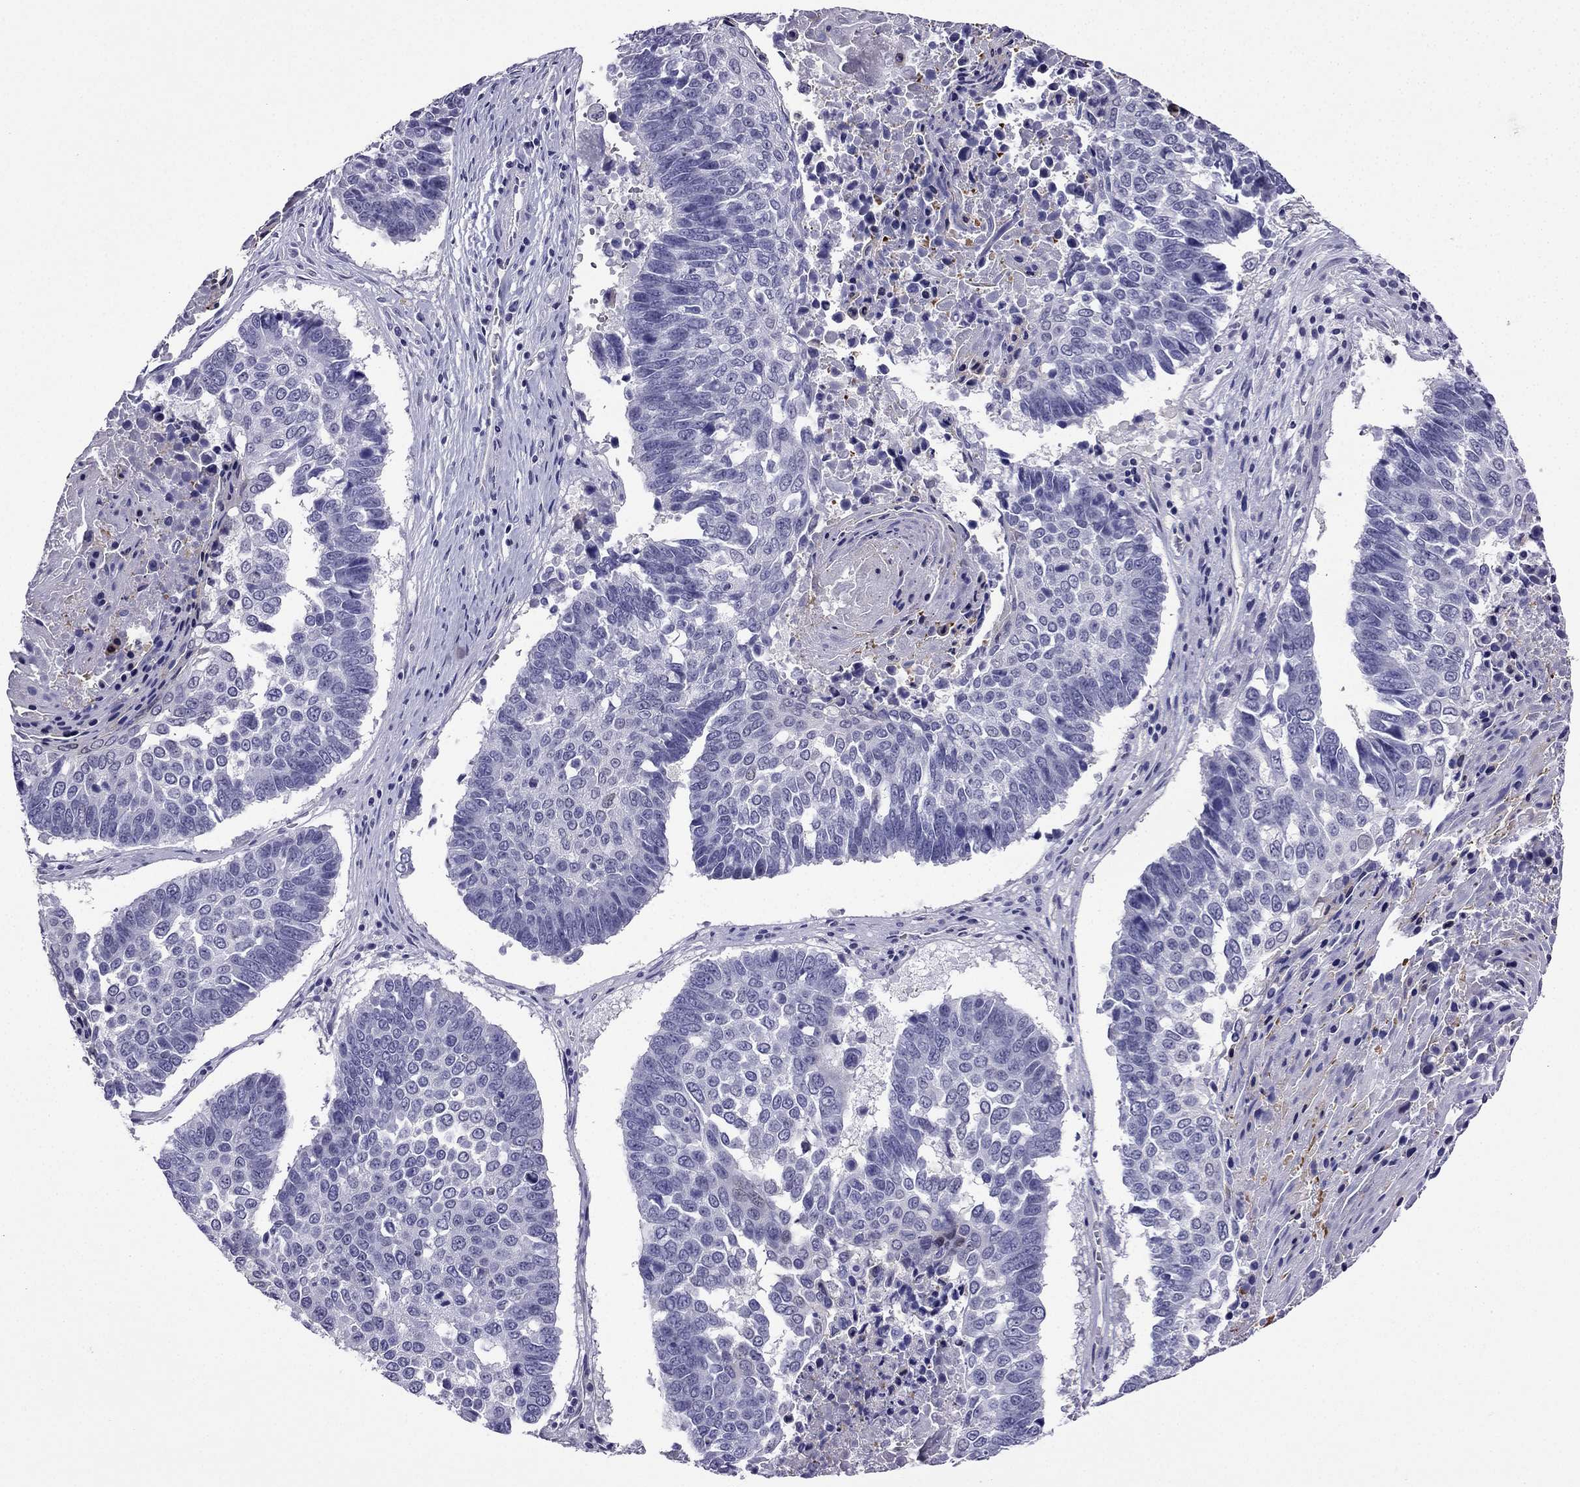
{"staining": {"intensity": "negative", "quantity": "none", "location": "none"}, "tissue": "lung cancer", "cell_type": "Tumor cells", "image_type": "cancer", "snomed": [{"axis": "morphology", "description": "Squamous cell carcinoma, NOS"}, {"axis": "topography", "description": "Lung"}], "caption": "Lung cancer (squamous cell carcinoma) was stained to show a protein in brown. There is no significant positivity in tumor cells. (DAB (3,3'-diaminobenzidine) IHC visualized using brightfield microscopy, high magnification).", "gene": "KCNJ10", "patient": {"sex": "male", "age": 73}}